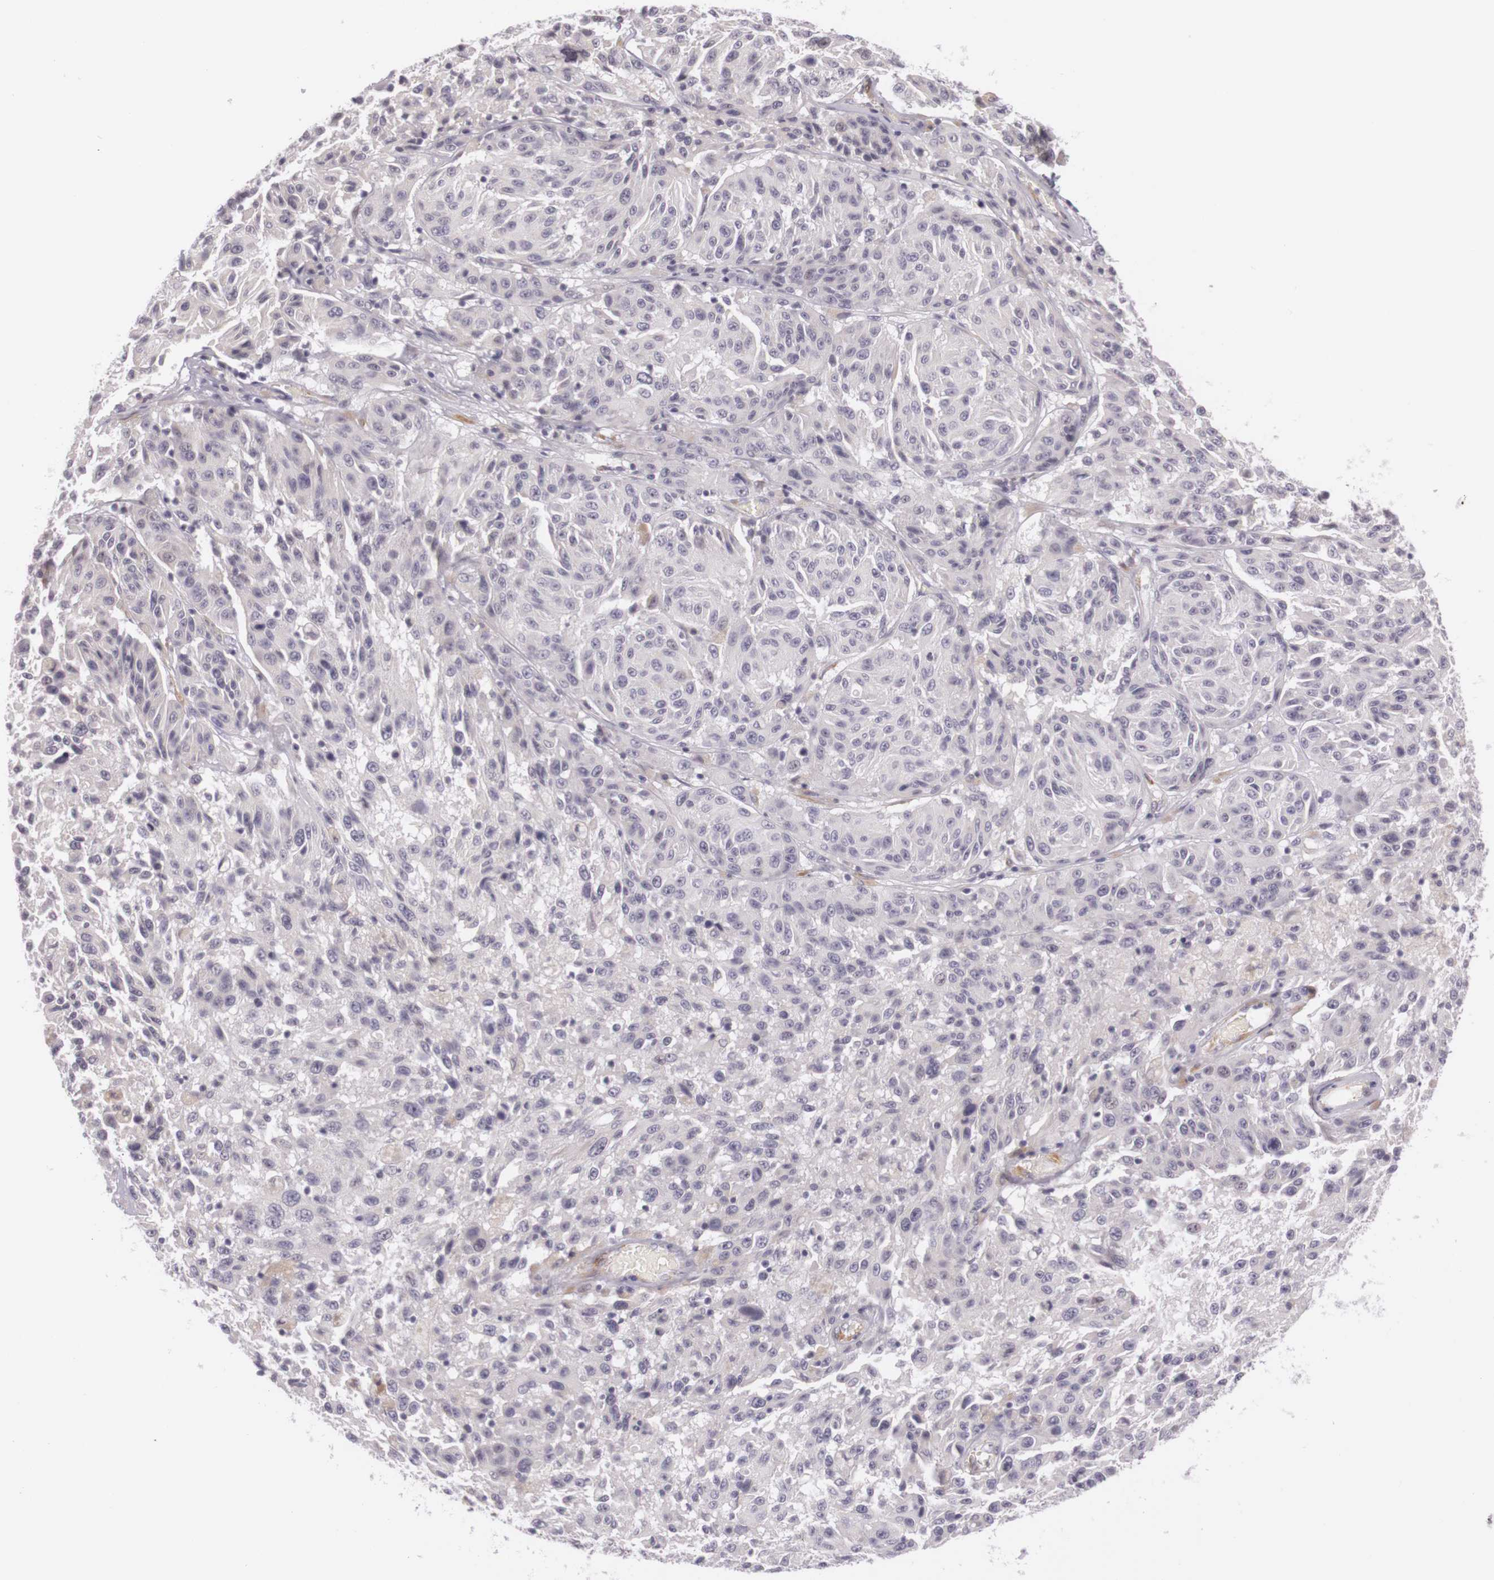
{"staining": {"intensity": "weak", "quantity": "25%-75%", "location": "cytoplasmic/membranous"}, "tissue": "melanoma", "cell_type": "Tumor cells", "image_type": "cancer", "snomed": [{"axis": "morphology", "description": "Malignant melanoma, NOS"}, {"axis": "topography", "description": "Skin"}], "caption": "Human melanoma stained with a brown dye exhibits weak cytoplasmic/membranous positive positivity in about 25%-75% of tumor cells.", "gene": "CNTN2", "patient": {"sex": "female", "age": 77}}